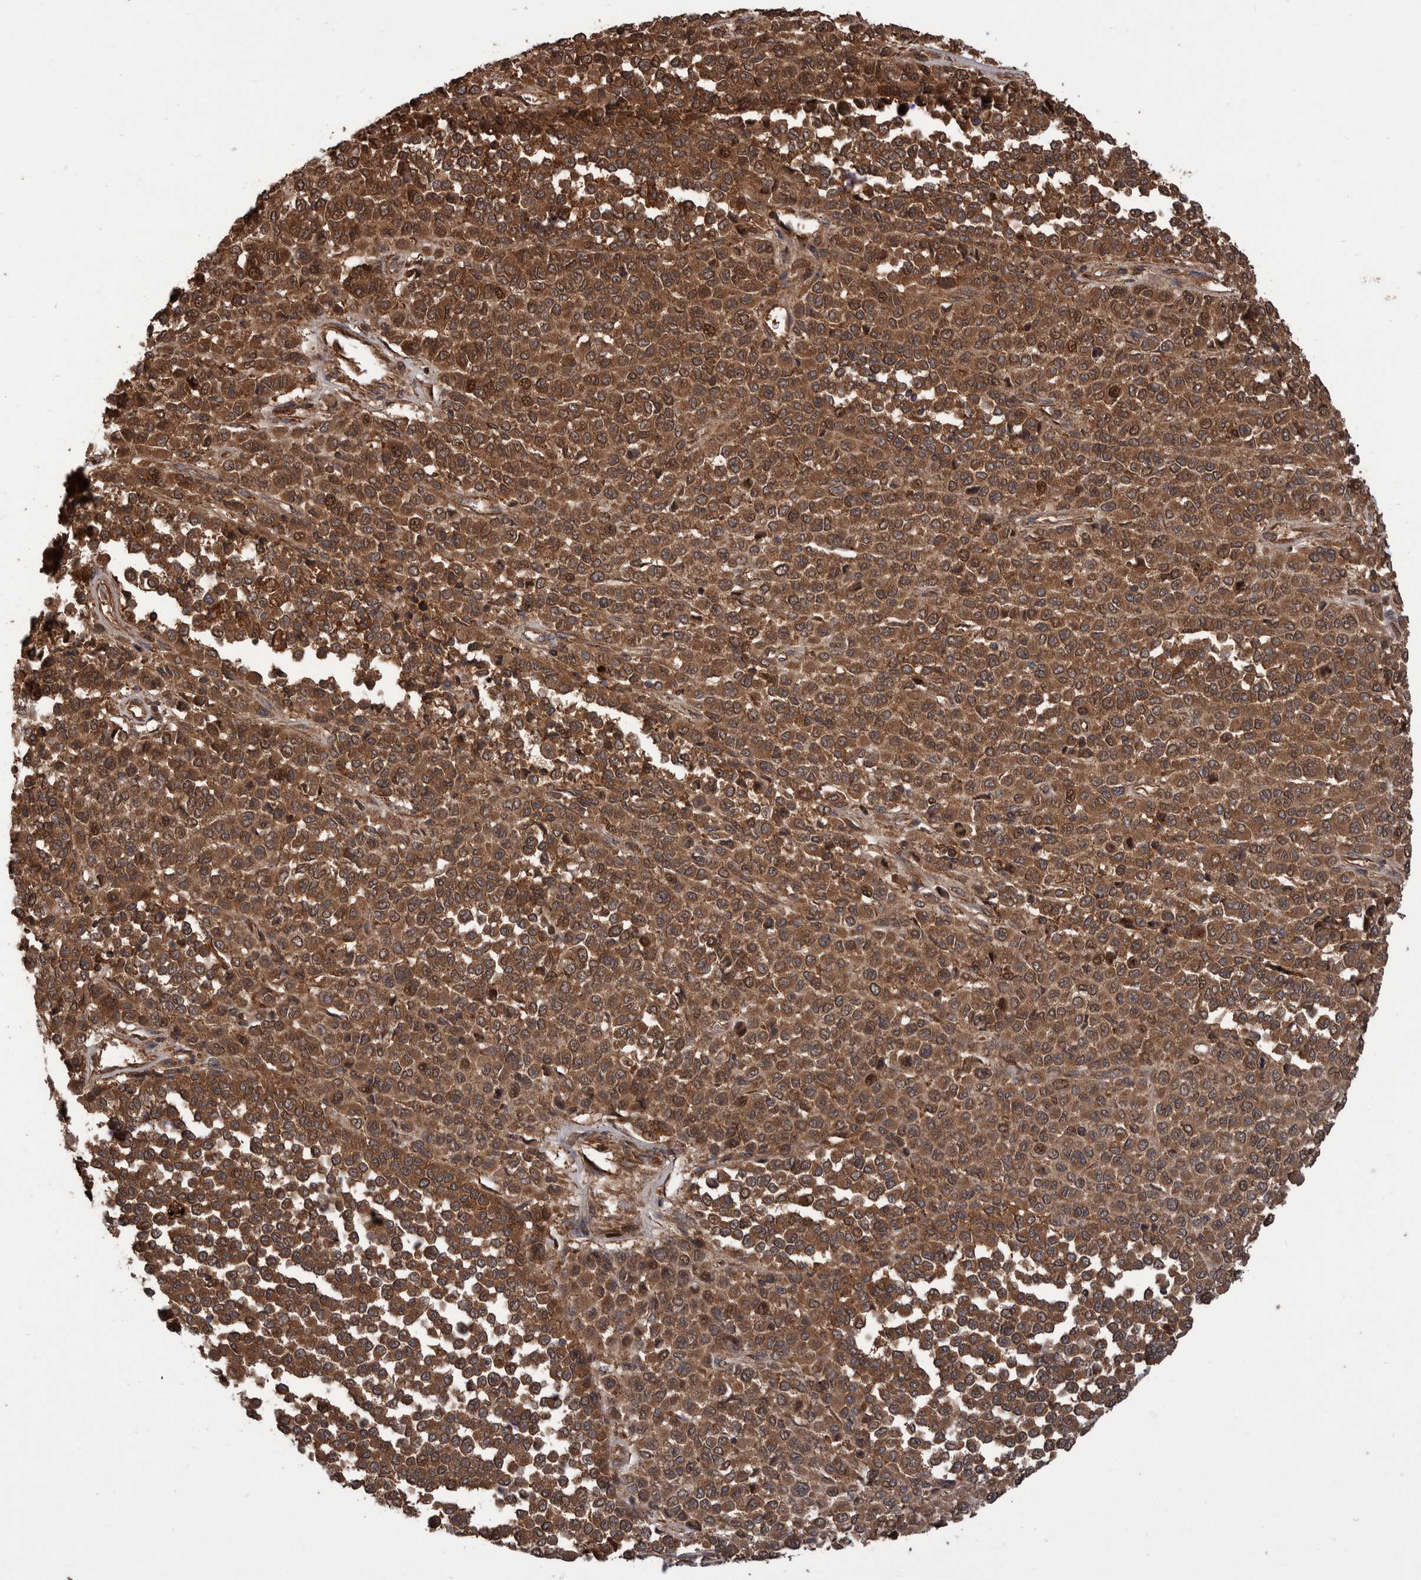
{"staining": {"intensity": "strong", "quantity": ">75%", "location": "cytoplasmic/membranous"}, "tissue": "melanoma", "cell_type": "Tumor cells", "image_type": "cancer", "snomed": [{"axis": "morphology", "description": "Malignant melanoma, Metastatic site"}, {"axis": "topography", "description": "Pancreas"}], "caption": "Malignant melanoma (metastatic site) stained with a brown dye exhibits strong cytoplasmic/membranous positive expression in approximately >75% of tumor cells.", "gene": "VBP1", "patient": {"sex": "female", "age": 30}}